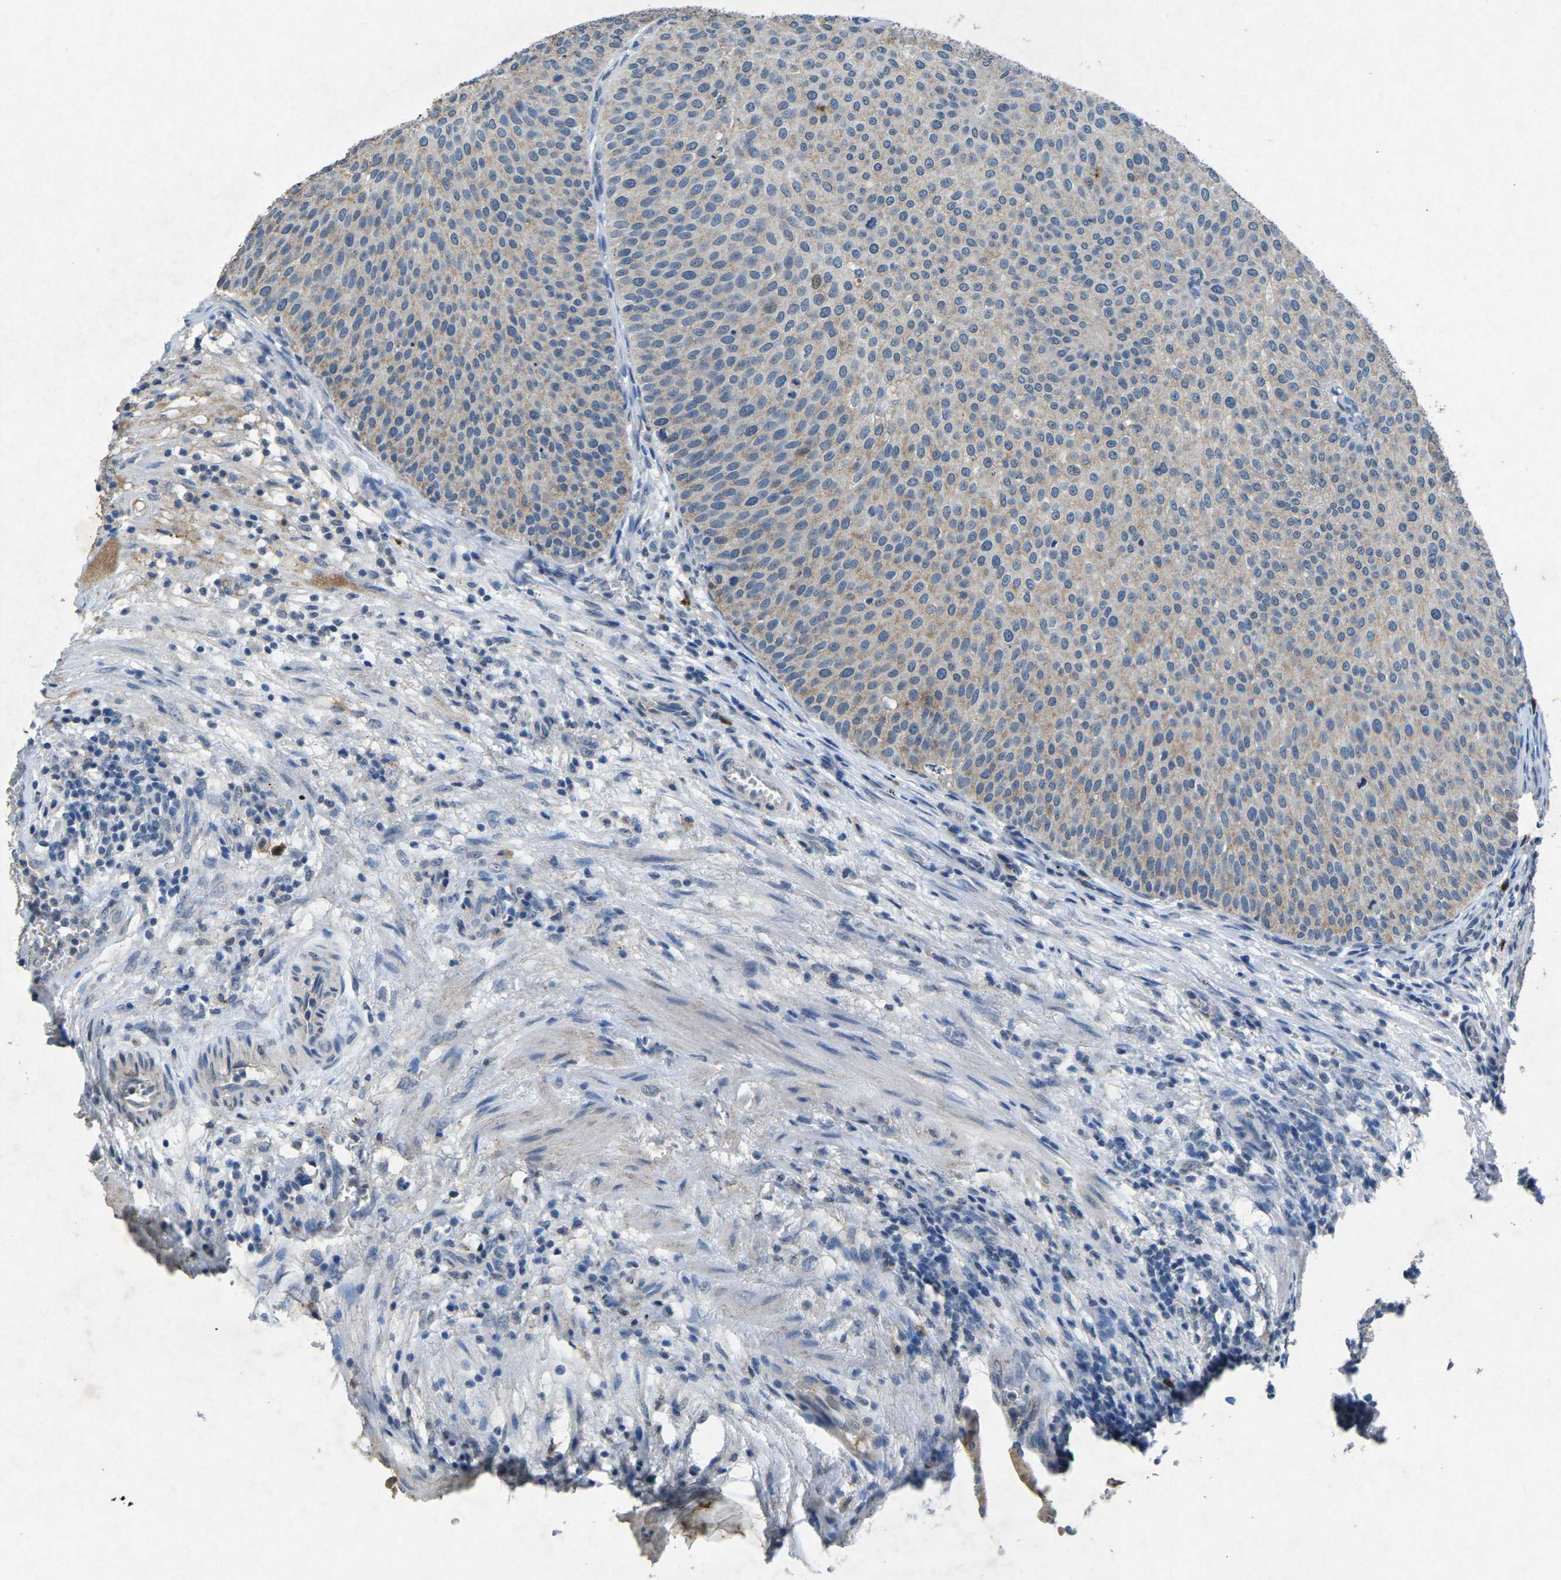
{"staining": {"intensity": "weak", "quantity": "25%-75%", "location": "cytoplasmic/membranous"}, "tissue": "urothelial cancer", "cell_type": "Tumor cells", "image_type": "cancer", "snomed": [{"axis": "morphology", "description": "Urothelial carcinoma, Low grade"}, {"axis": "topography", "description": "Smooth muscle"}, {"axis": "topography", "description": "Urinary bladder"}], "caption": "Immunohistochemical staining of urothelial cancer displays low levels of weak cytoplasmic/membranous protein expression in approximately 25%-75% of tumor cells. Immunohistochemistry stains the protein in brown and the nuclei are stained blue.", "gene": "PLG", "patient": {"sex": "male", "age": 60}}